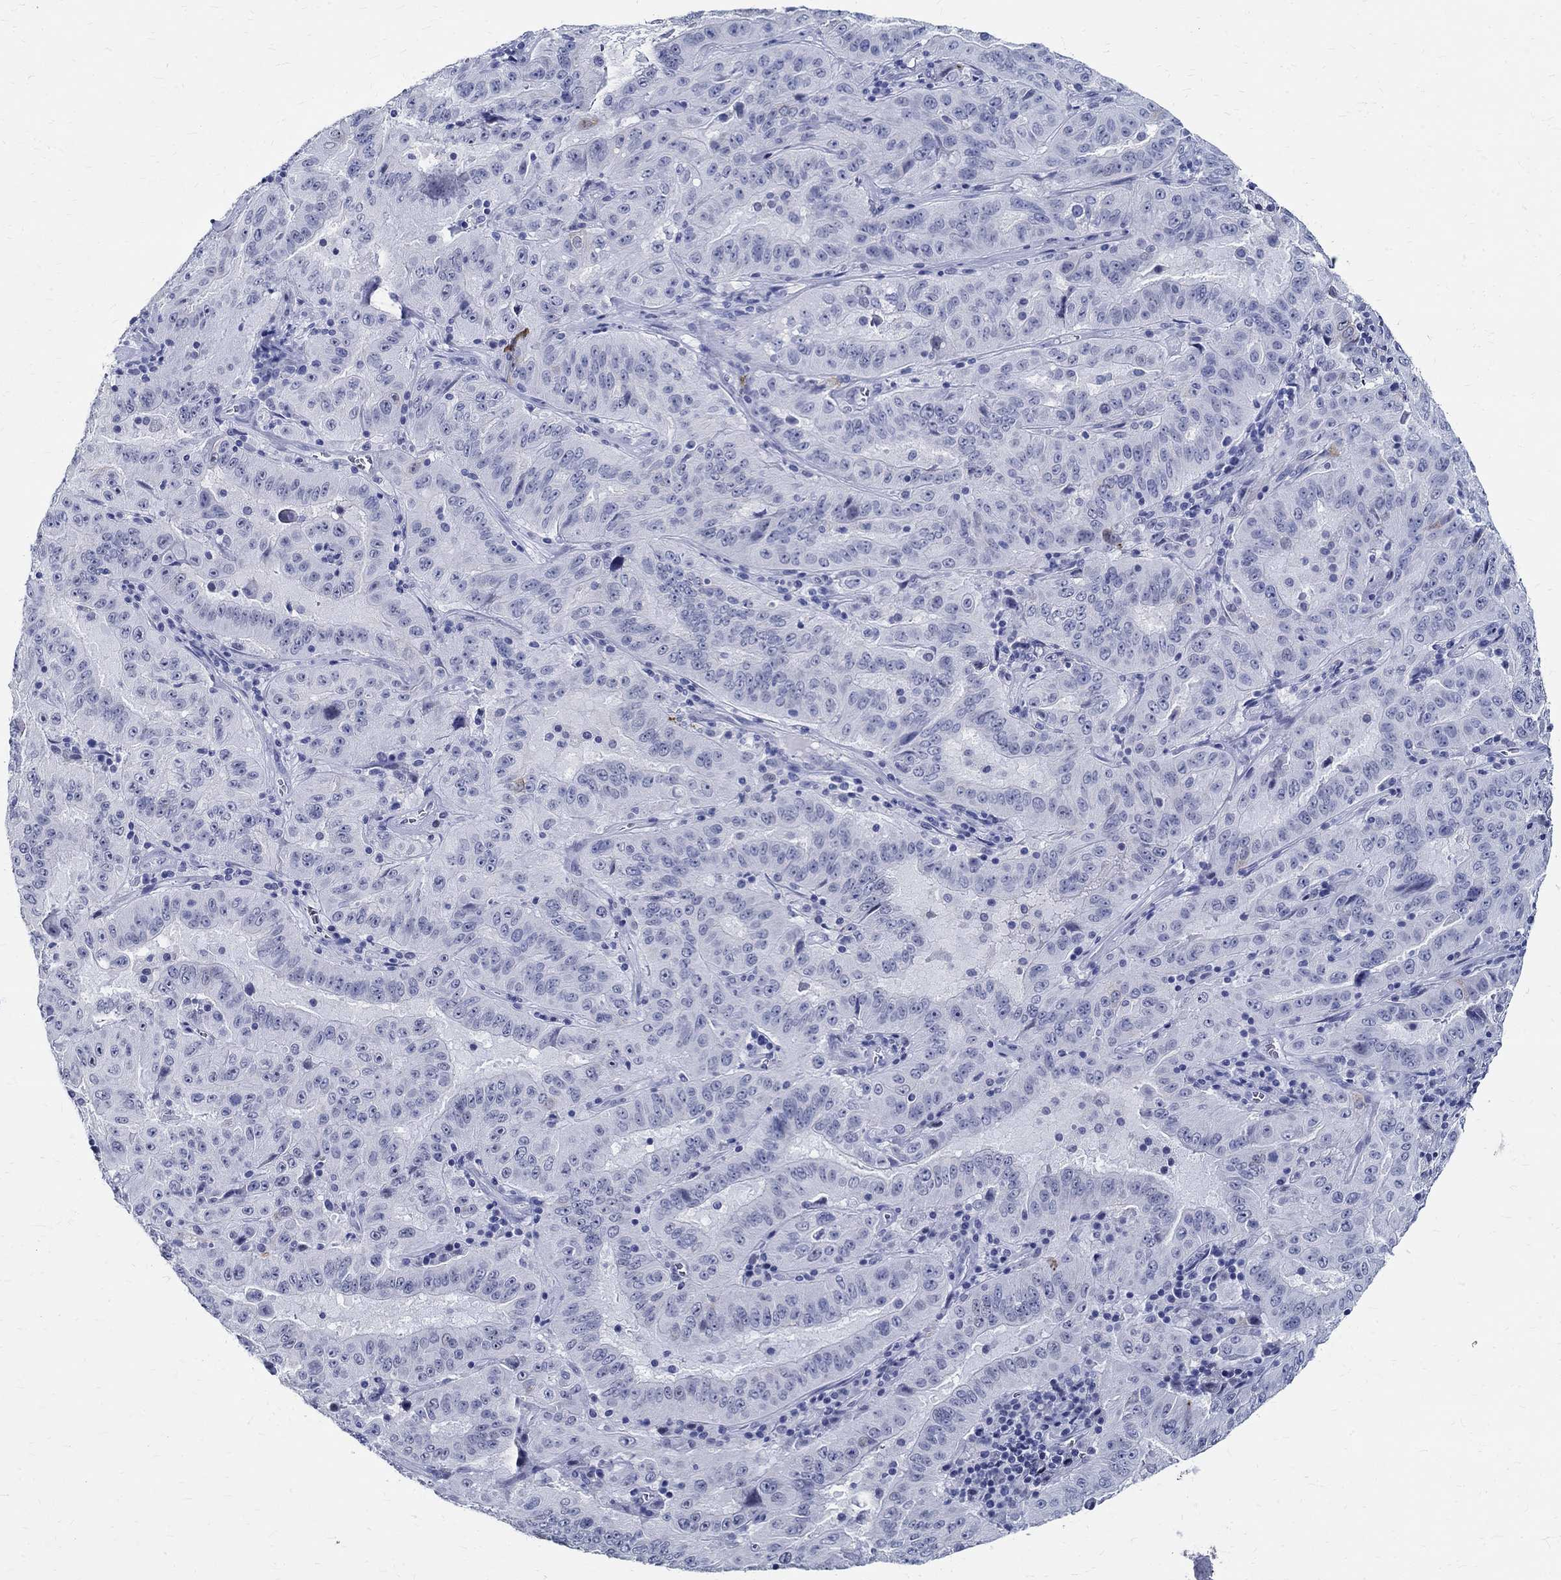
{"staining": {"intensity": "negative", "quantity": "none", "location": "none"}, "tissue": "pancreatic cancer", "cell_type": "Tumor cells", "image_type": "cancer", "snomed": [{"axis": "morphology", "description": "Adenocarcinoma, NOS"}, {"axis": "topography", "description": "Pancreas"}], "caption": "DAB (3,3'-diaminobenzidine) immunohistochemical staining of pancreatic adenocarcinoma demonstrates no significant staining in tumor cells.", "gene": "BSPRY", "patient": {"sex": "male", "age": 63}}